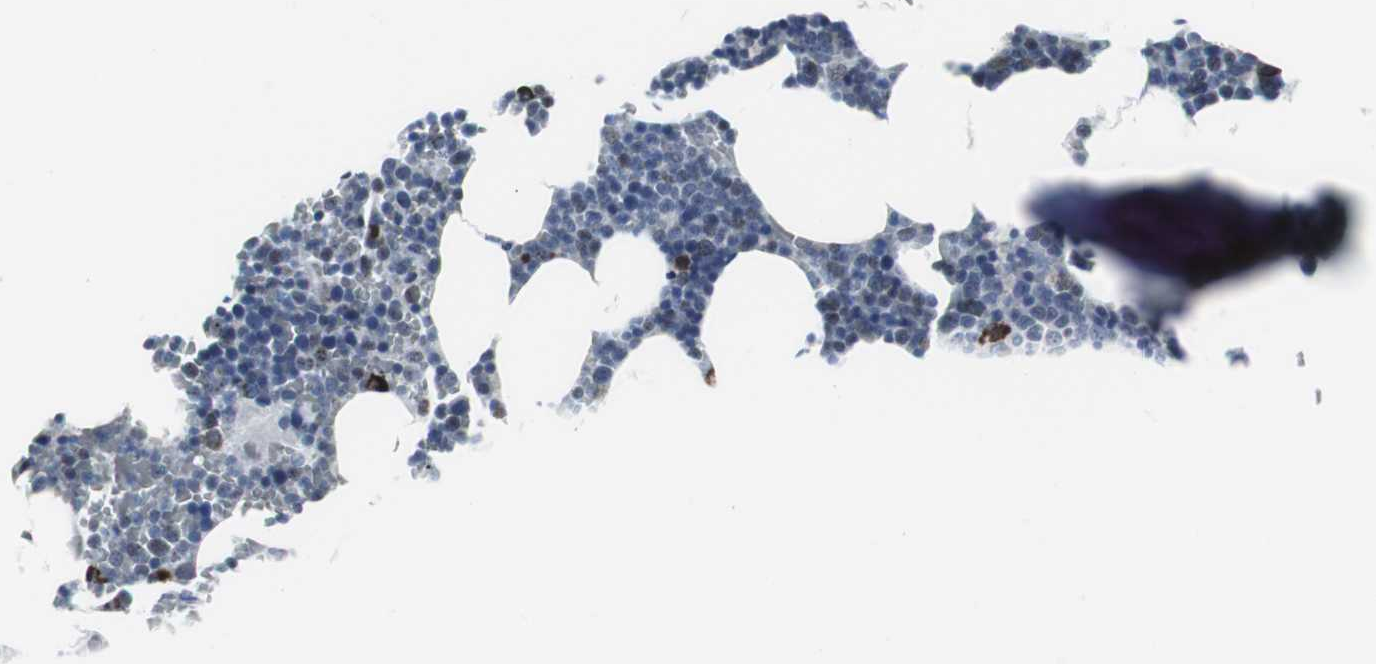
{"staining": {"intensity": "moderate", "quantity": "<25%", "location": "nuclear"}, "tissue": "bone marrow", "cell_type": "Hematopoietic cells", "image_type": "normal", "snomed": [{"axis": "morphology", "description": "Normal tissue, NOS"}, {"axis": "topography", "description": "Bone marrow"}], "caption": "Protein expression analysis of normal bone marrow demonstrates moderate nuclear expression in approximately <25% of hematopoietic cells.", "gene": "DOK1", "patient": {"sex": "female", "age": 73}}